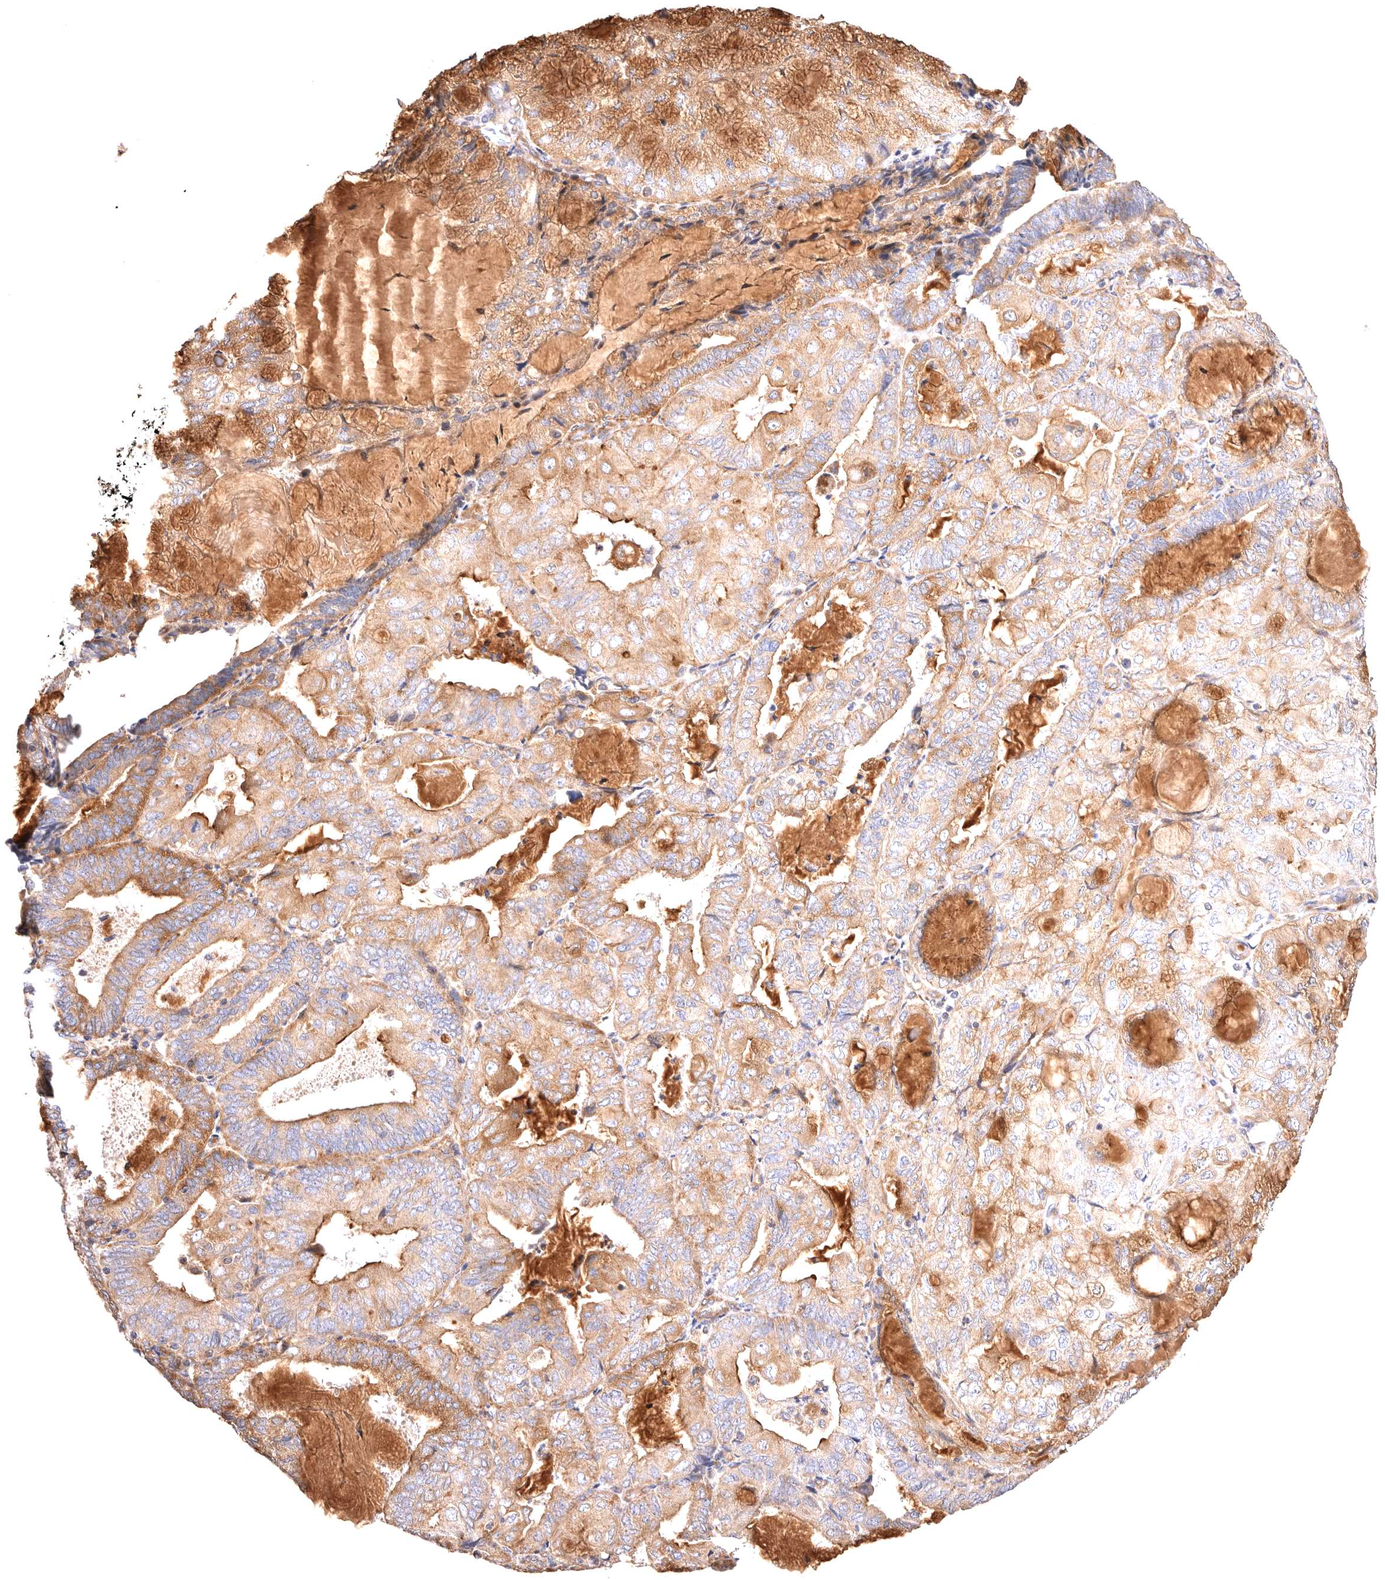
{"staining": {"intensity": "moderate", "quantity": ">75%", "location": "cytoplasmic/membranous"}, "tissue": "endometrial cancer", "cell_type": "Tumor cells", "image_type": "cancer", "snomed": [{"axis": "morphology", "description": "Adenocarcinoma, NOS"}, {"axis": "topography", "description": "Endometrium"}], "caption": "Immunohistochemistry (IHC) micrograph of endometrial cancer stained for a protein (brown), which shows medium levels of moderate cytoplasmic/membranous staining in approximately >75% of tumor cells.", "gene": "VPS45", "patient": {"sex": "female", "age": 81}}